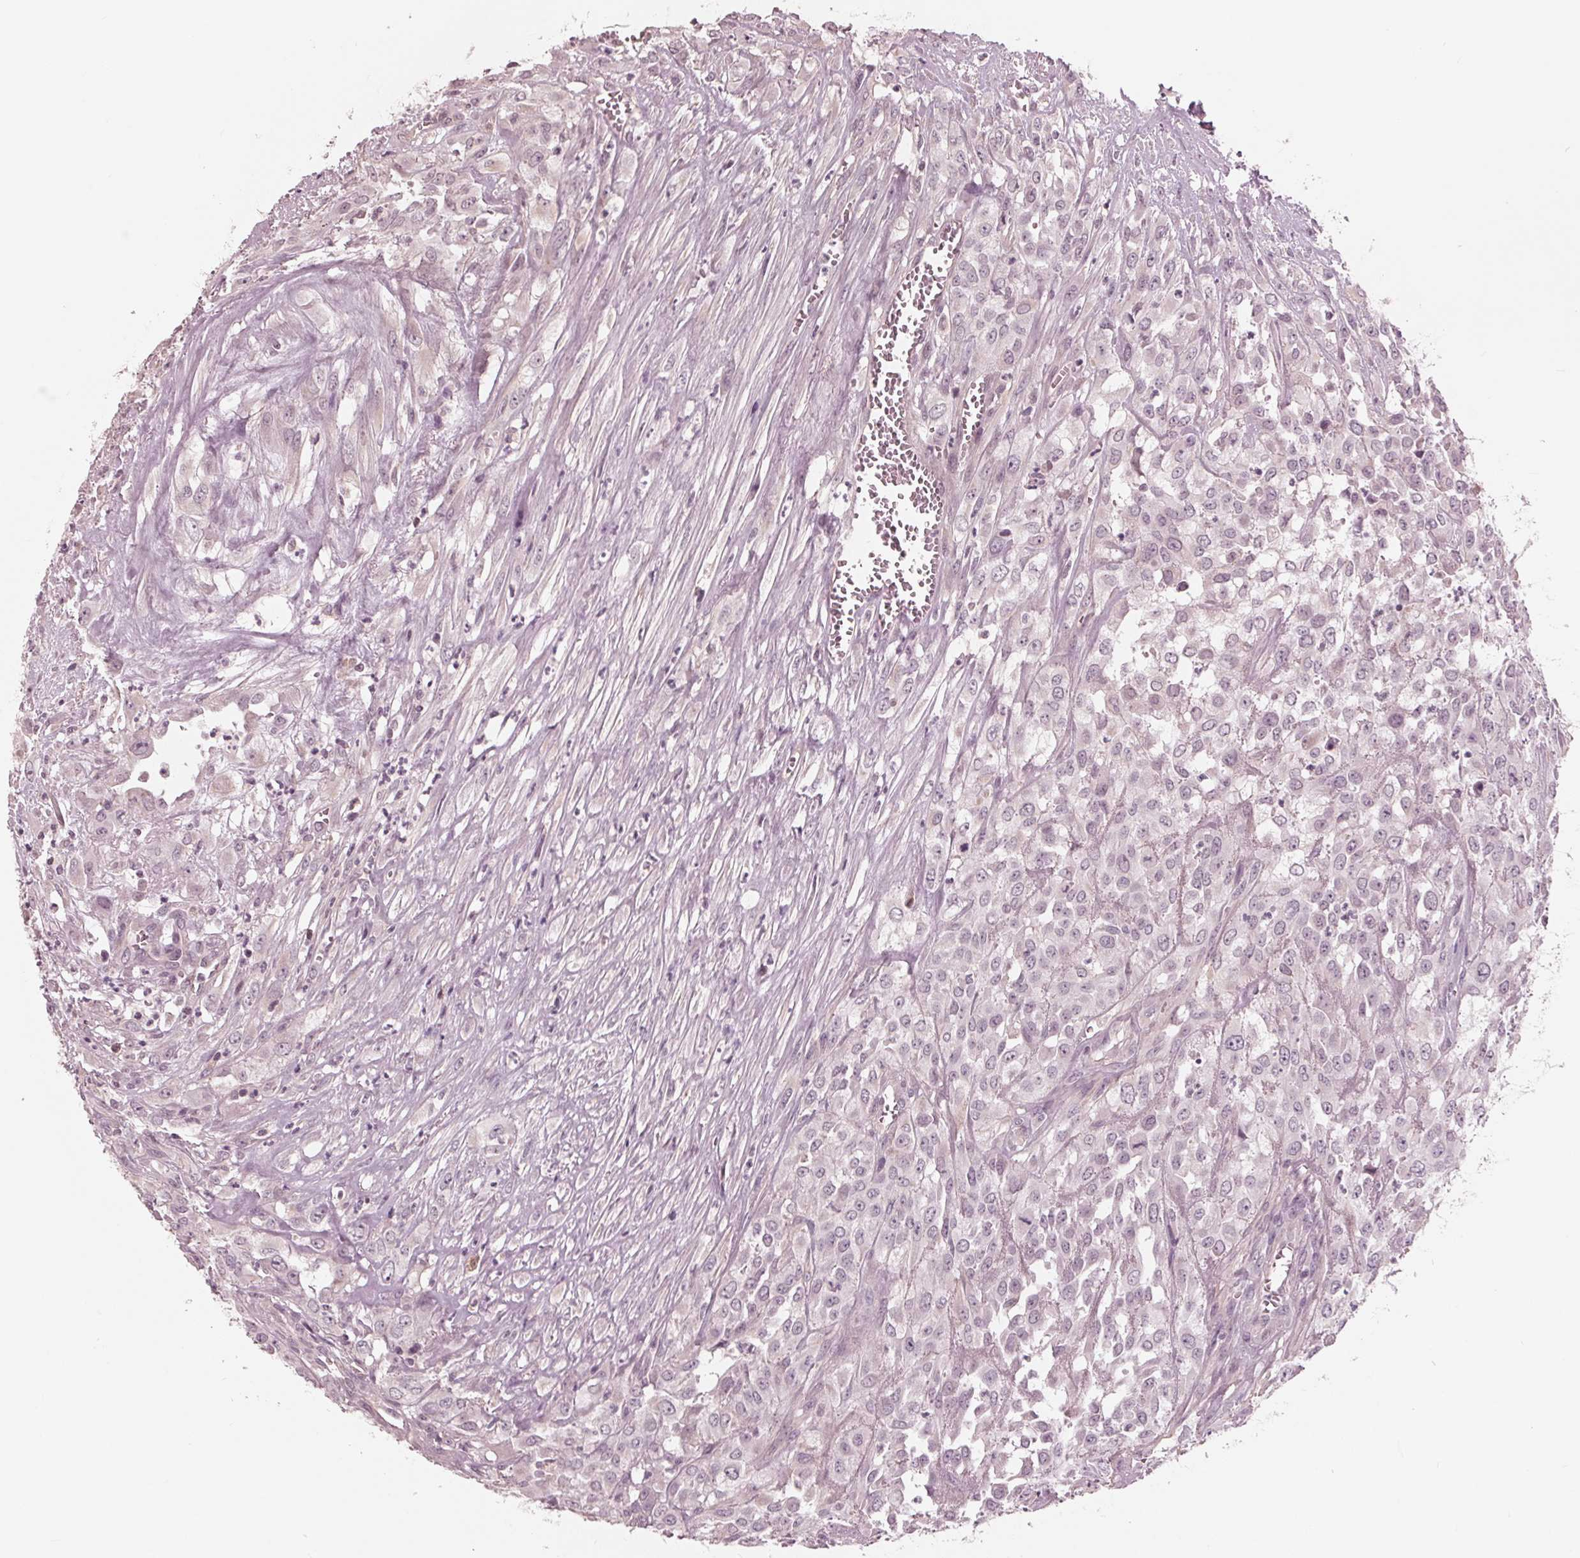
{"staining": {"intensity": "negative", "quantity": "none", "location": "none"}, "tissue": "urothelial cancer", "cell_type": "Tumor cells", "image_type": "cancer", "snomed": [{"axis": "morphology", "description": "Urothelial carcinoma, High grade"}, {"axis": "topography", "description": "Urinary bladder"}], "caption": "Urothelial cancer was stained to show a protein in brown. There is no significant staining in tumor cells. (Stains: DAB immunohistochemistry (IHC) with hematoxylin counter stain, Microscopy: brightfield microscopy at high magnification).", "gene": "ING3", "patient": {"sex": "male", "age": 67}}